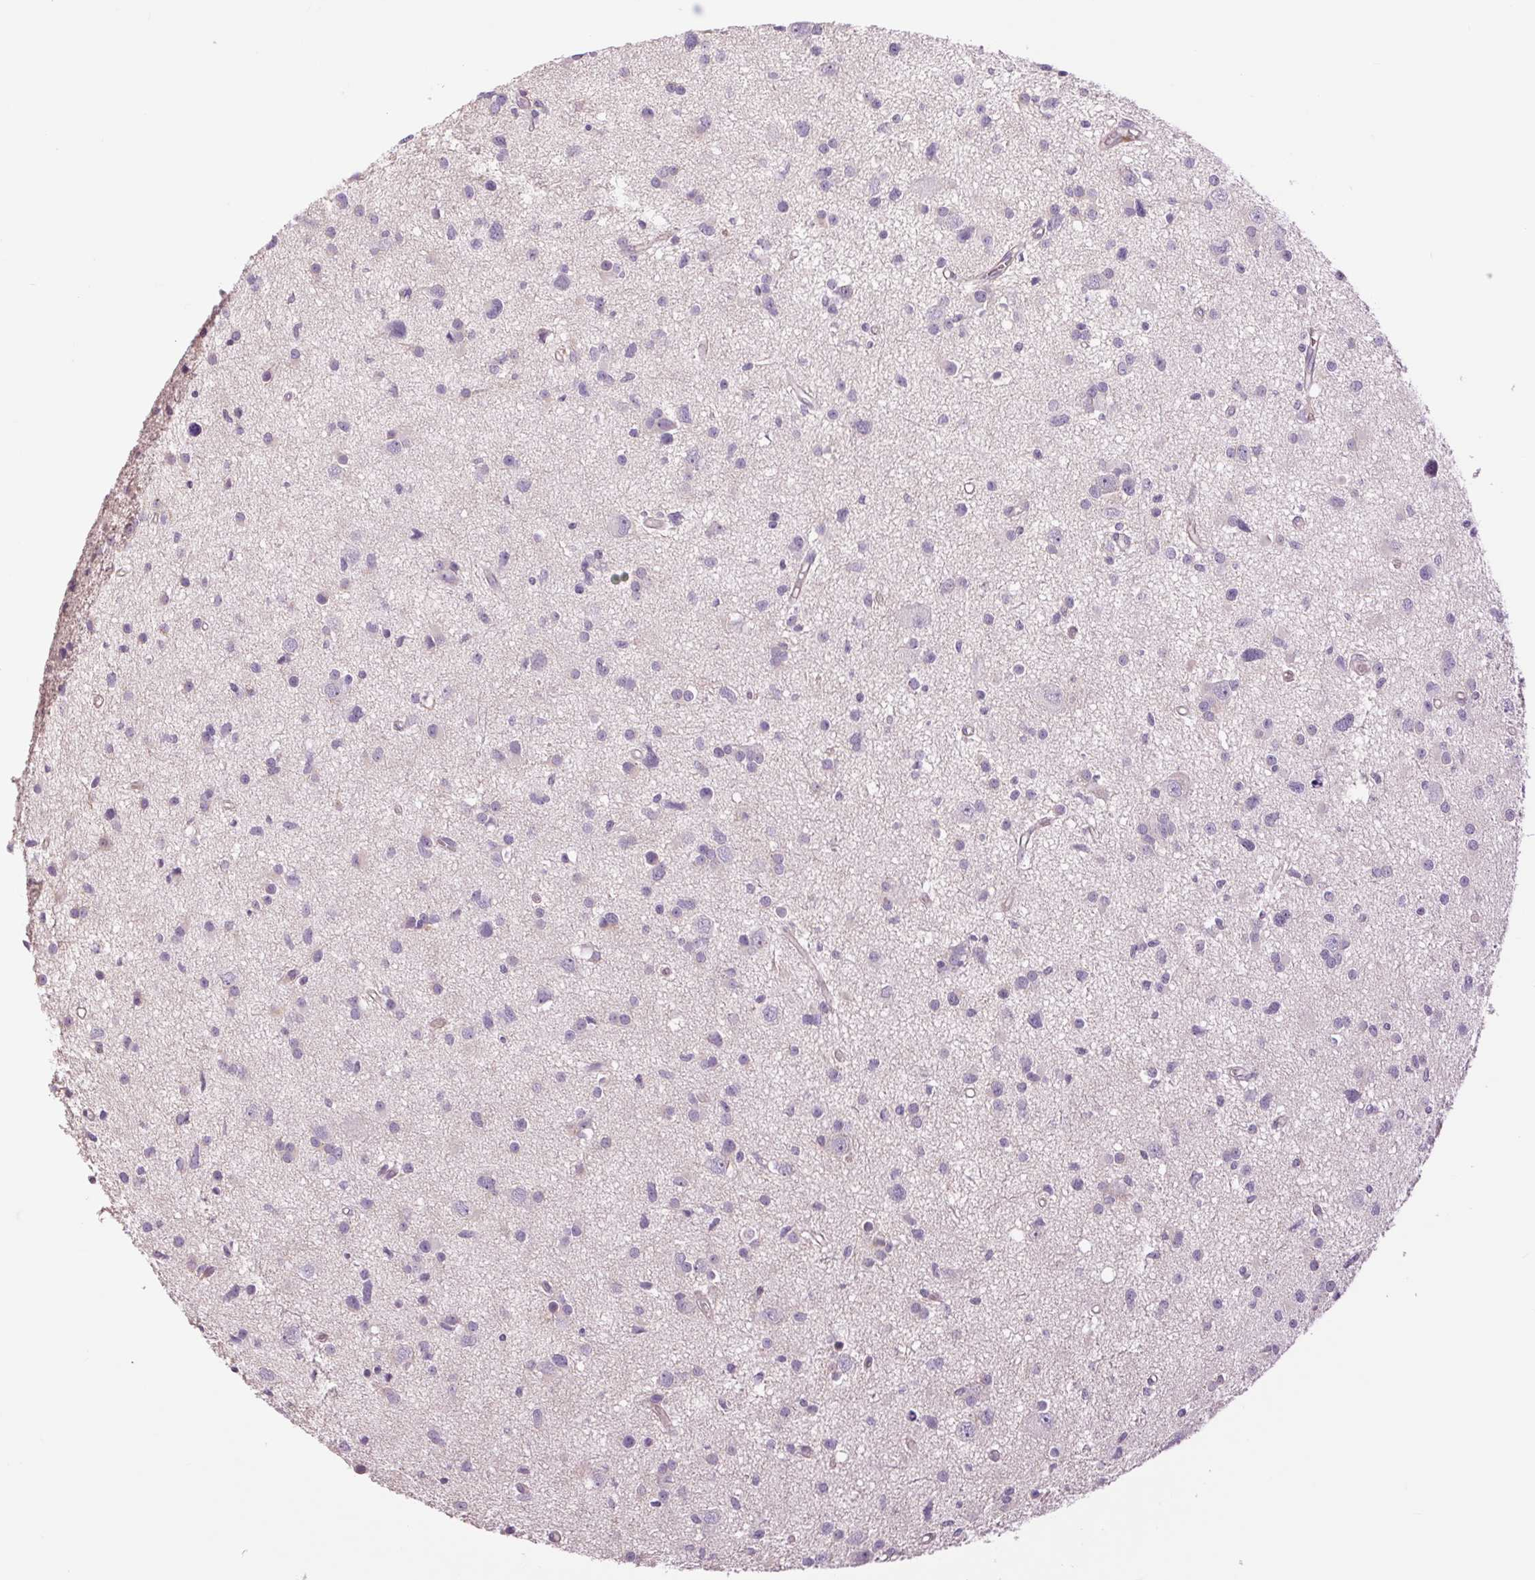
{"staining": {"intensity": "negative", "quantity": "none", "location": "none"}, "tissue": "glioma", "cell_type": "Tumor cells", "image_type": "cancer", "snomed": [{"axis": "morphology", "description": "Glioma, malignant, High grade"}, {"axis": "topography", "description": "Brain"}], "caption": "Immunohistochemistry of glioma displays no positivity in tumor cells. (IHC, brightfield microscopy, high magnification).", "gene": "CTNNA3", "patient": {"sex": "male", "age": 54}}